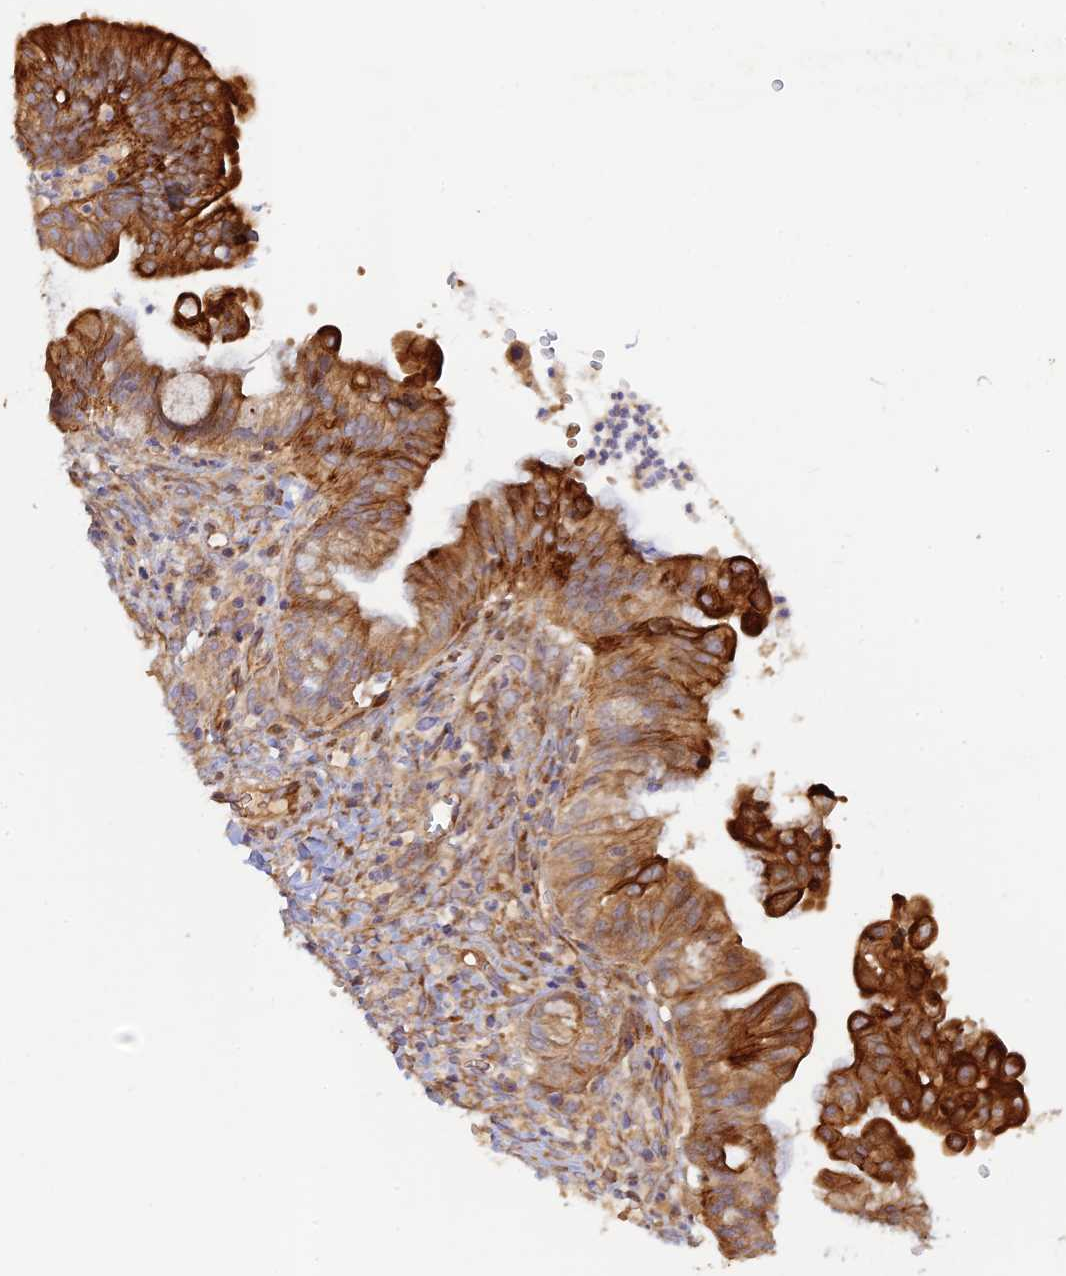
{"staining": {"intensity": "strong", "quantity": "25%-75%", "location": "cytoplasmic/membranous"}, "tissue": "ovarian cancer", "cell_type": "Tumor cells", "image_type": "cancer", "snomed": [{"axis": "morphology", "description": "Cystadenocarcinoma, mucinous, NOS"}, {"axis": "topography", "description": "Ovary"}], "caption": "The micrograph demonstrates a brown stain indicating the presence of a protein in the cytoplasmic/membranous of tumor cells in mucinous cystadenocarcinoma (ovarian).", "gene": "GMCL1", "patient": {"sex": "female", "age": 70}}